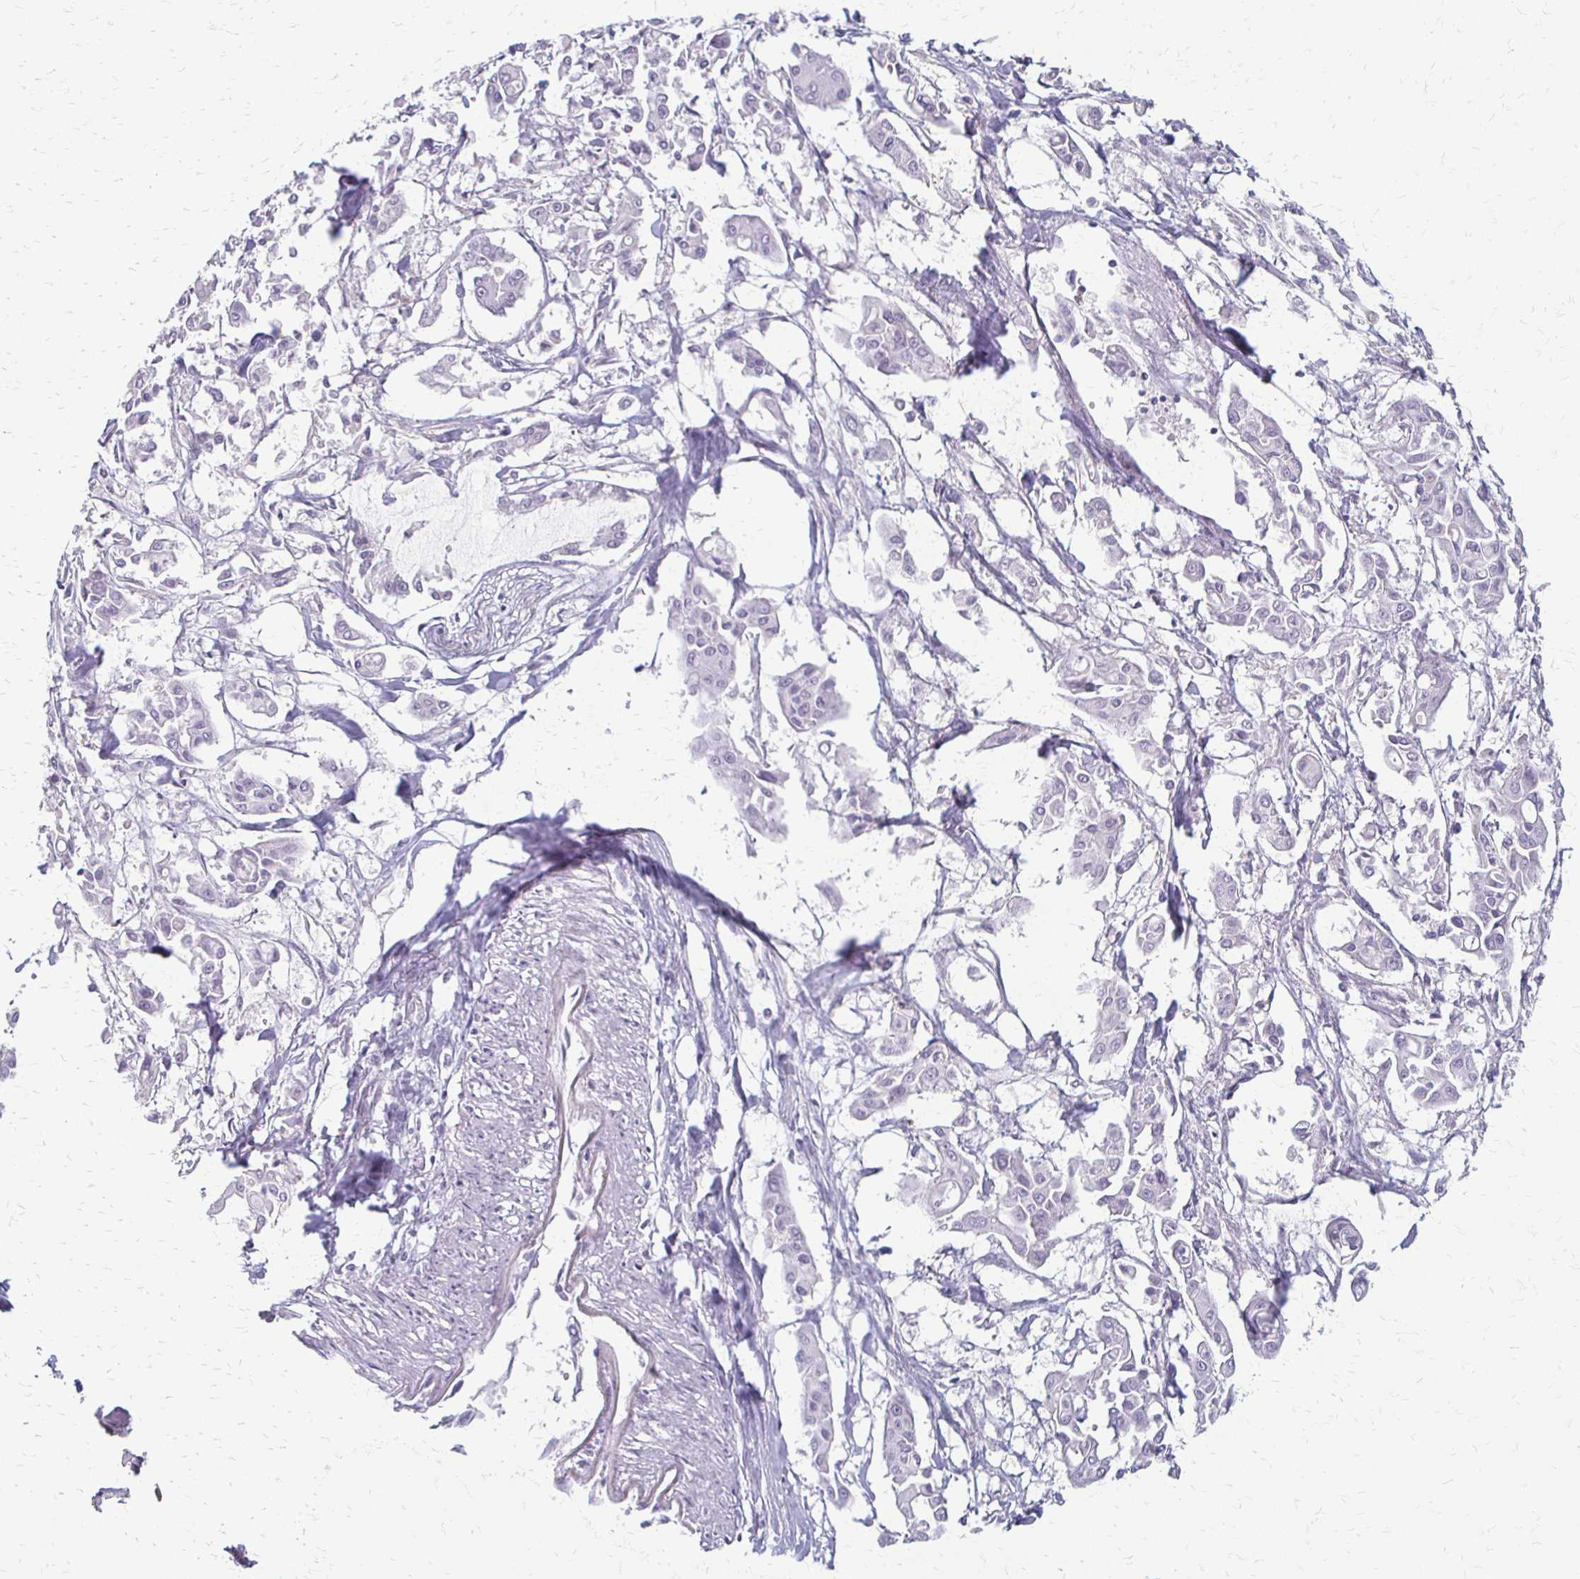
{"staining": {"intensity": "negative", "quantity": "none", "location": "none"}, "tissue": "pancreatic cancer", "cell_type": "Tumor cells", "image_type": "cancer", "snomed": [{"axis": "morphology", "description": "Adenocarcinoma, NOS"}, {"axis": "topography", "description": "Pancreas"}], "caption": "Image shows no protein positivity in tumor cells of pancreatic adenocarcinoma tissue.", "gene": "ACP5", "patient": {"sex": "male", "age": 61}}